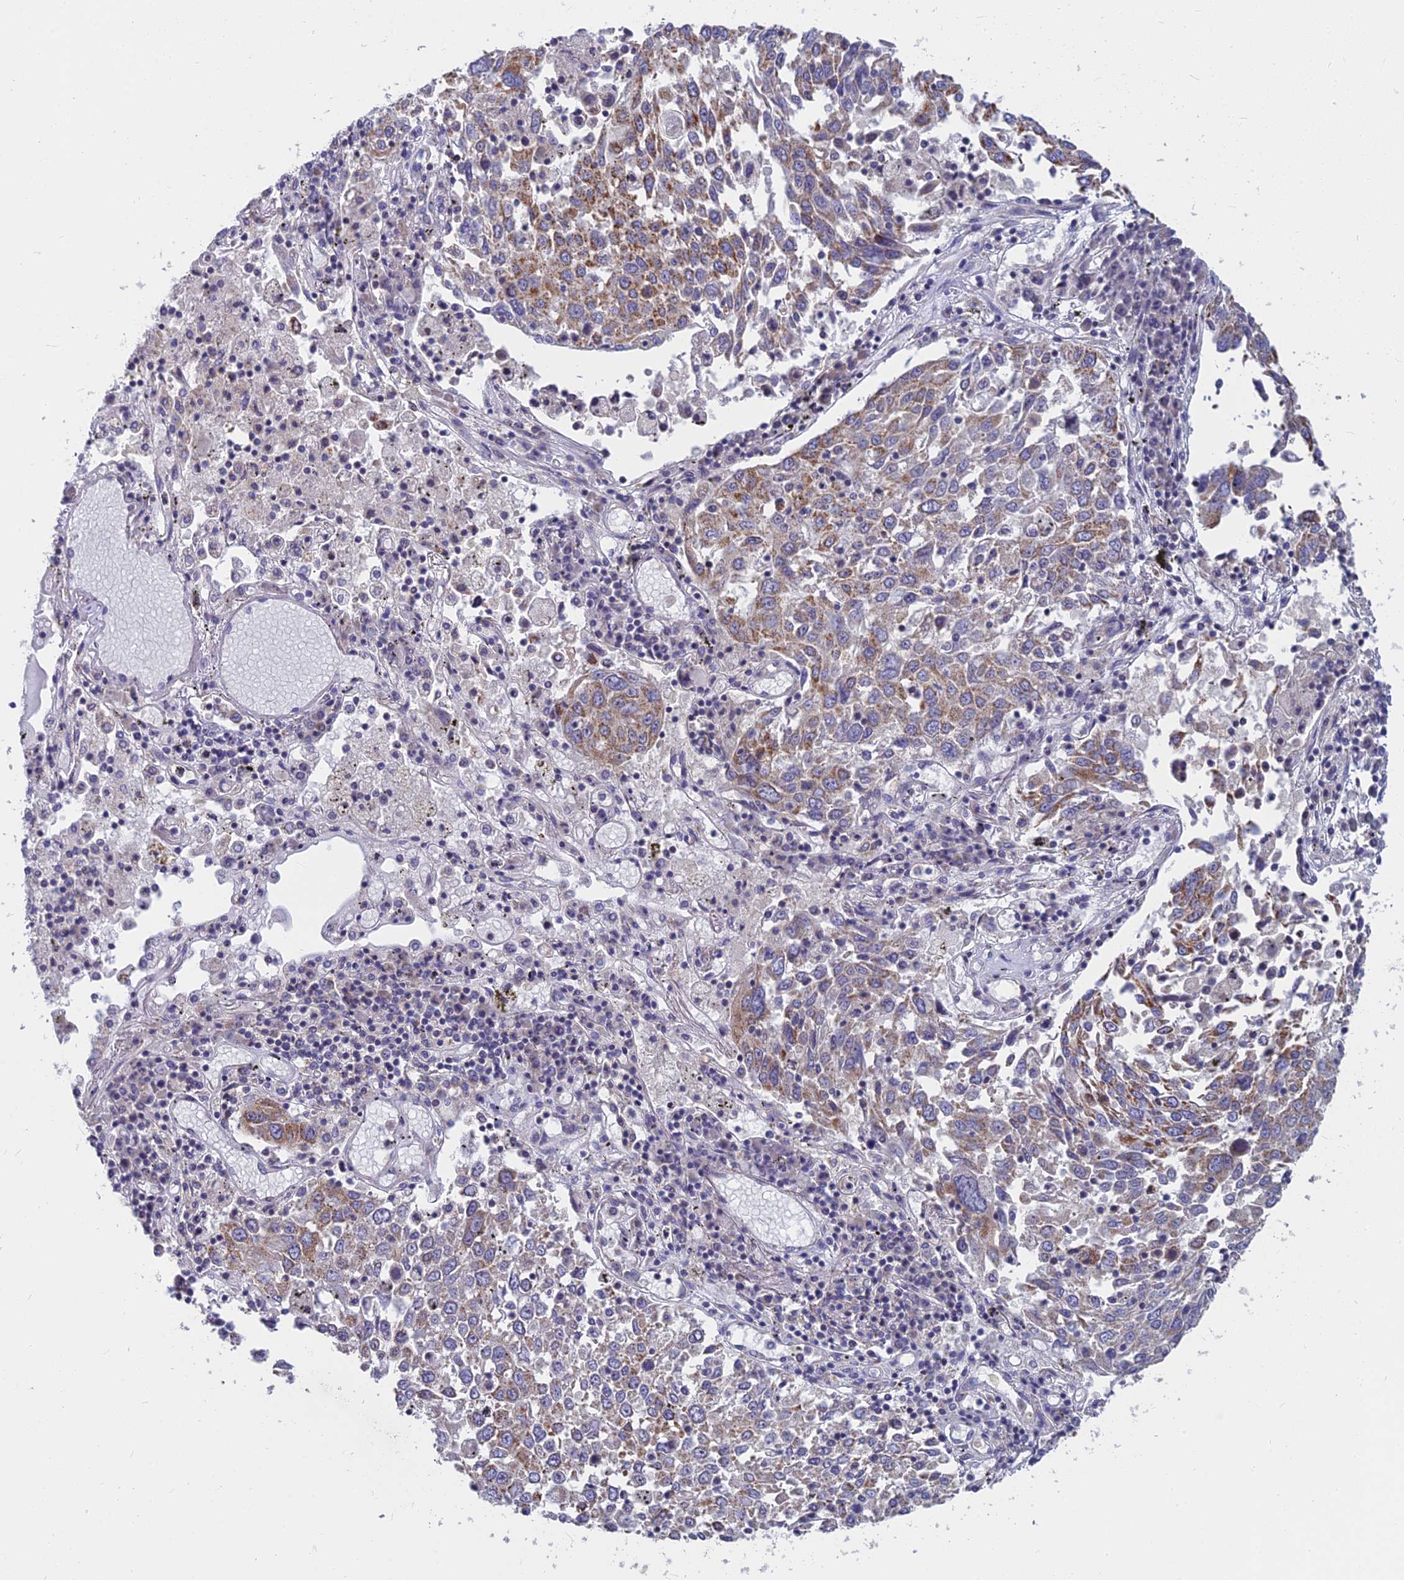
{"staining": {"intensity": "moderate", "quantity": "25%-75%", "location": "cytoplasmic/membranous"}, "tissue": "lung cancer", "cell_type": "Tumor cells", "image_type": "cancer", "snomed": [{"axis": "morphology", "description": "Squamous cell carcinoma, NOS"}, {"axis": "topography", "description": "Lung"}], "caption": "Immunohistochemical staining of human lung squamous cell carcinoma demonstrates medium levels of moderate cytoplasmic/membranous positivity in approximately 25%-75% of tumor cells.", "gene": "COX20", "patient": {"sex": "male", "age": 65}}